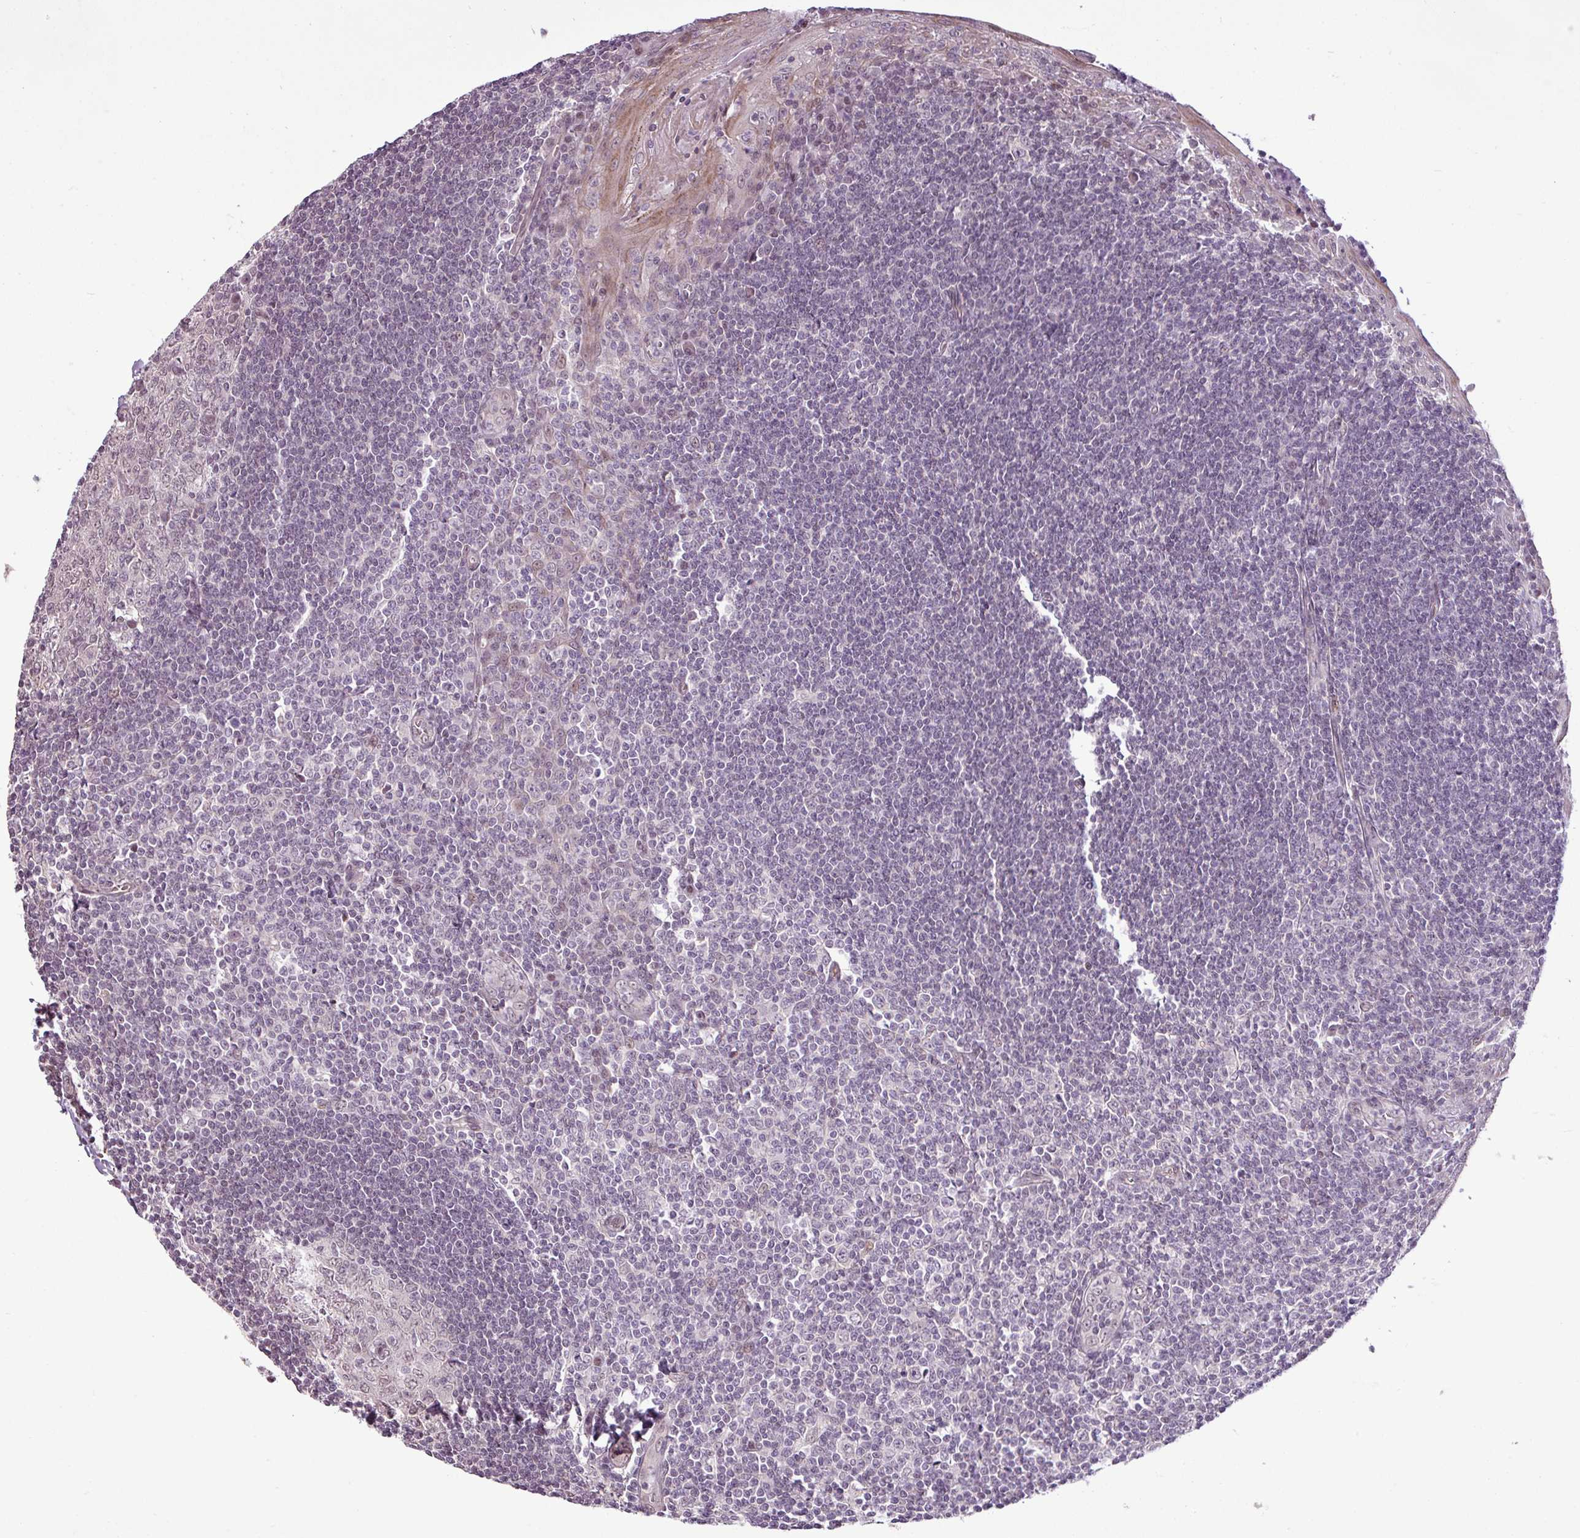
{"staining": {"intensity": "negative", "quantity": "none", "location": "none"}, "tissue": "tonsil", "cell_type": "Germinal center cells", "image_type": "normal", "snomed": [{"axis": "morphology", "description": "Normal tissue, NOS"}, {"axis": "topography", "description": "Tonsil"}], "caption": "Protein analysis of unremarkable tonsil shows no significant expression in germinal center cells.", "gene": "GPT2", "patient": {"sex": "male", "age": 27}}